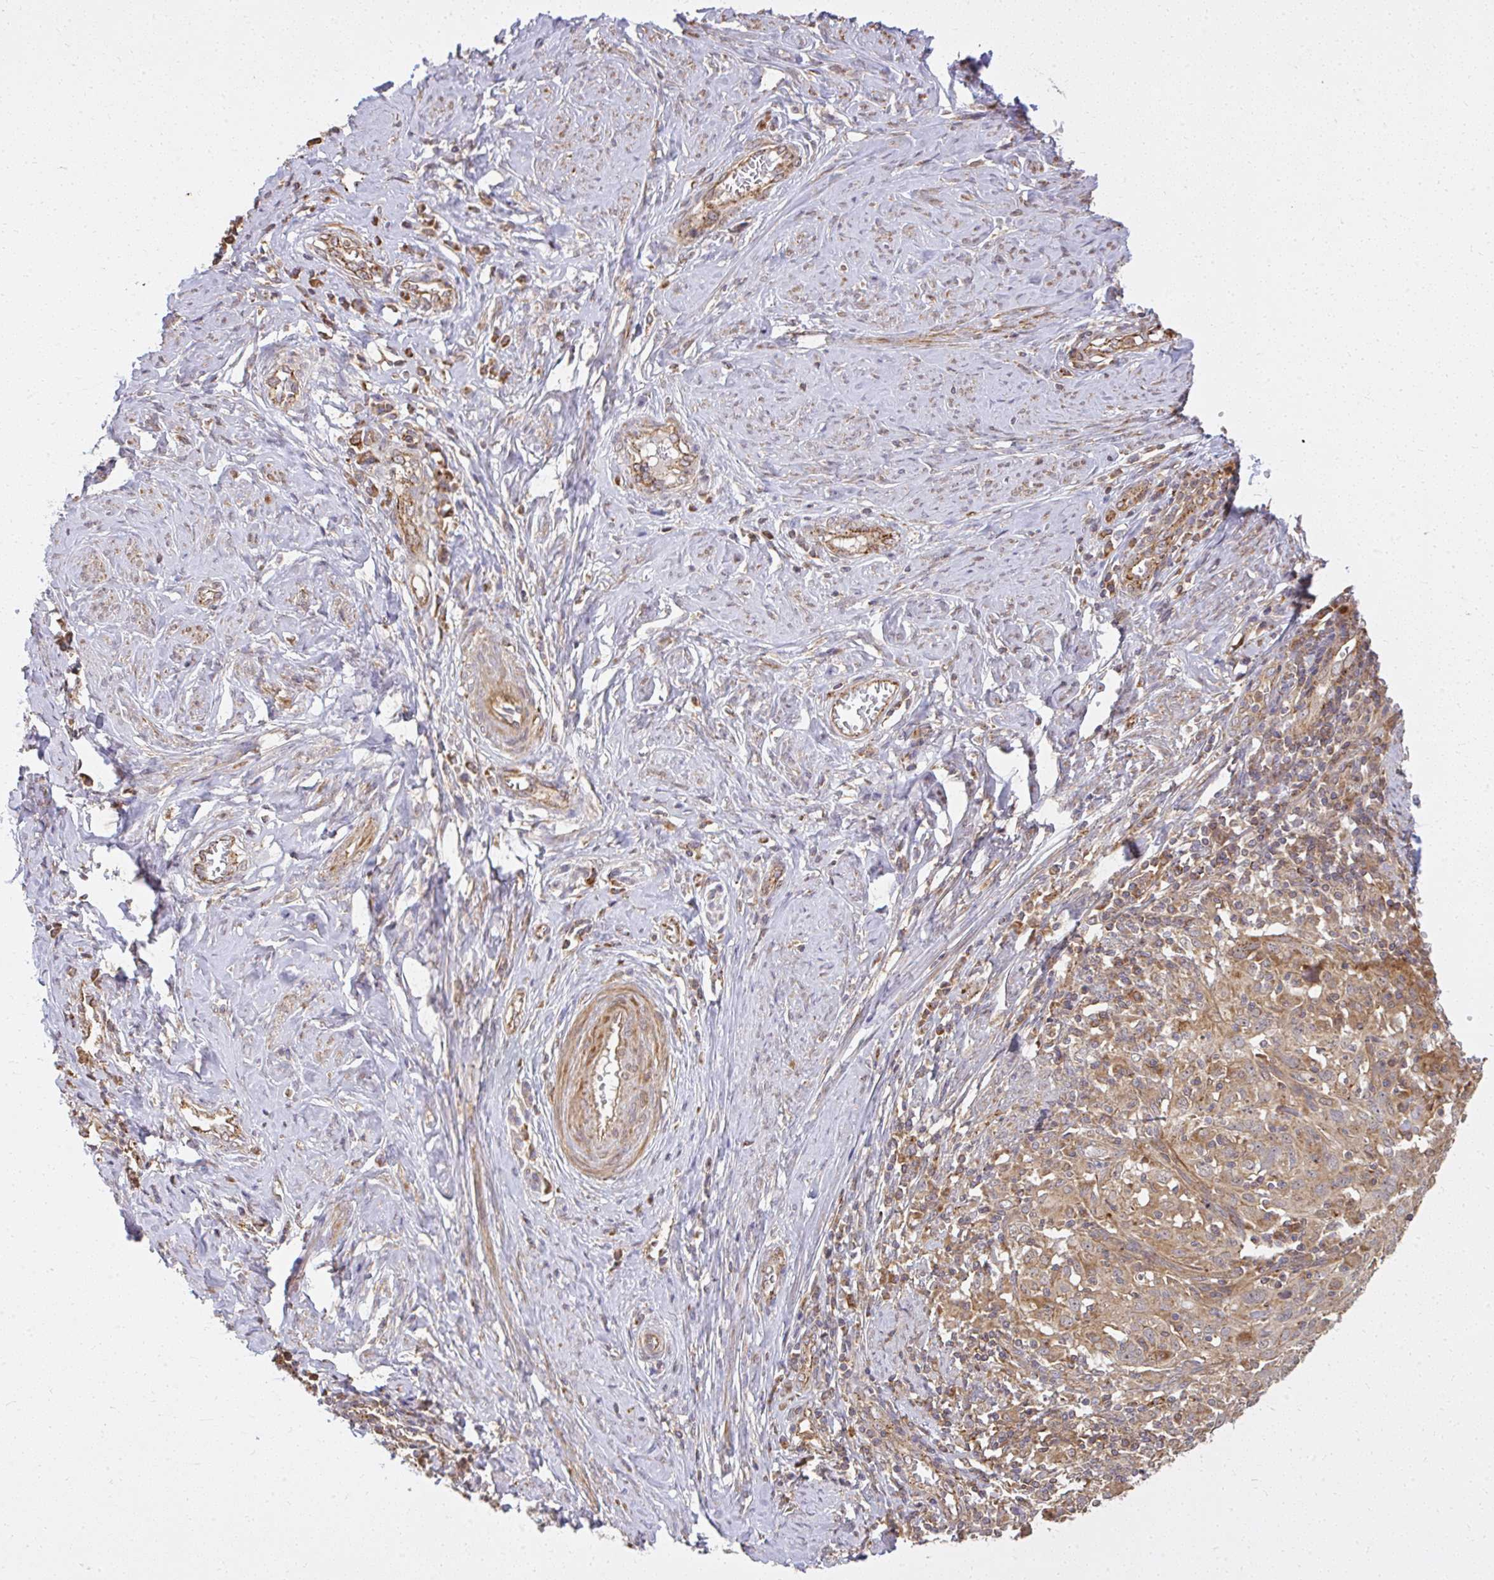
{"staining": {"intensity": "weak", "quantity": ">75%", "location": "cytoplasmic/membranous"}, "tissue": "cervical cancer", "cell_type": "Tumor cells", "image_type": "cancer", "snomed": [{"axis": "morphology", "description": "Normal tissue, NOS"}, {"axis": "morphology", "description": "Squamous cell carcinoma, NOS"}, {"axis": "topography", "description": "Cervix"}], "caption": "Immunohistochemistry (IHC) of cervical cancer displays low levels of weak cytoplasmic/membranous expression in approximately >75% of tumor cells.", "gene": "GNS", "patient": {"sex": "female", "age": 31}}